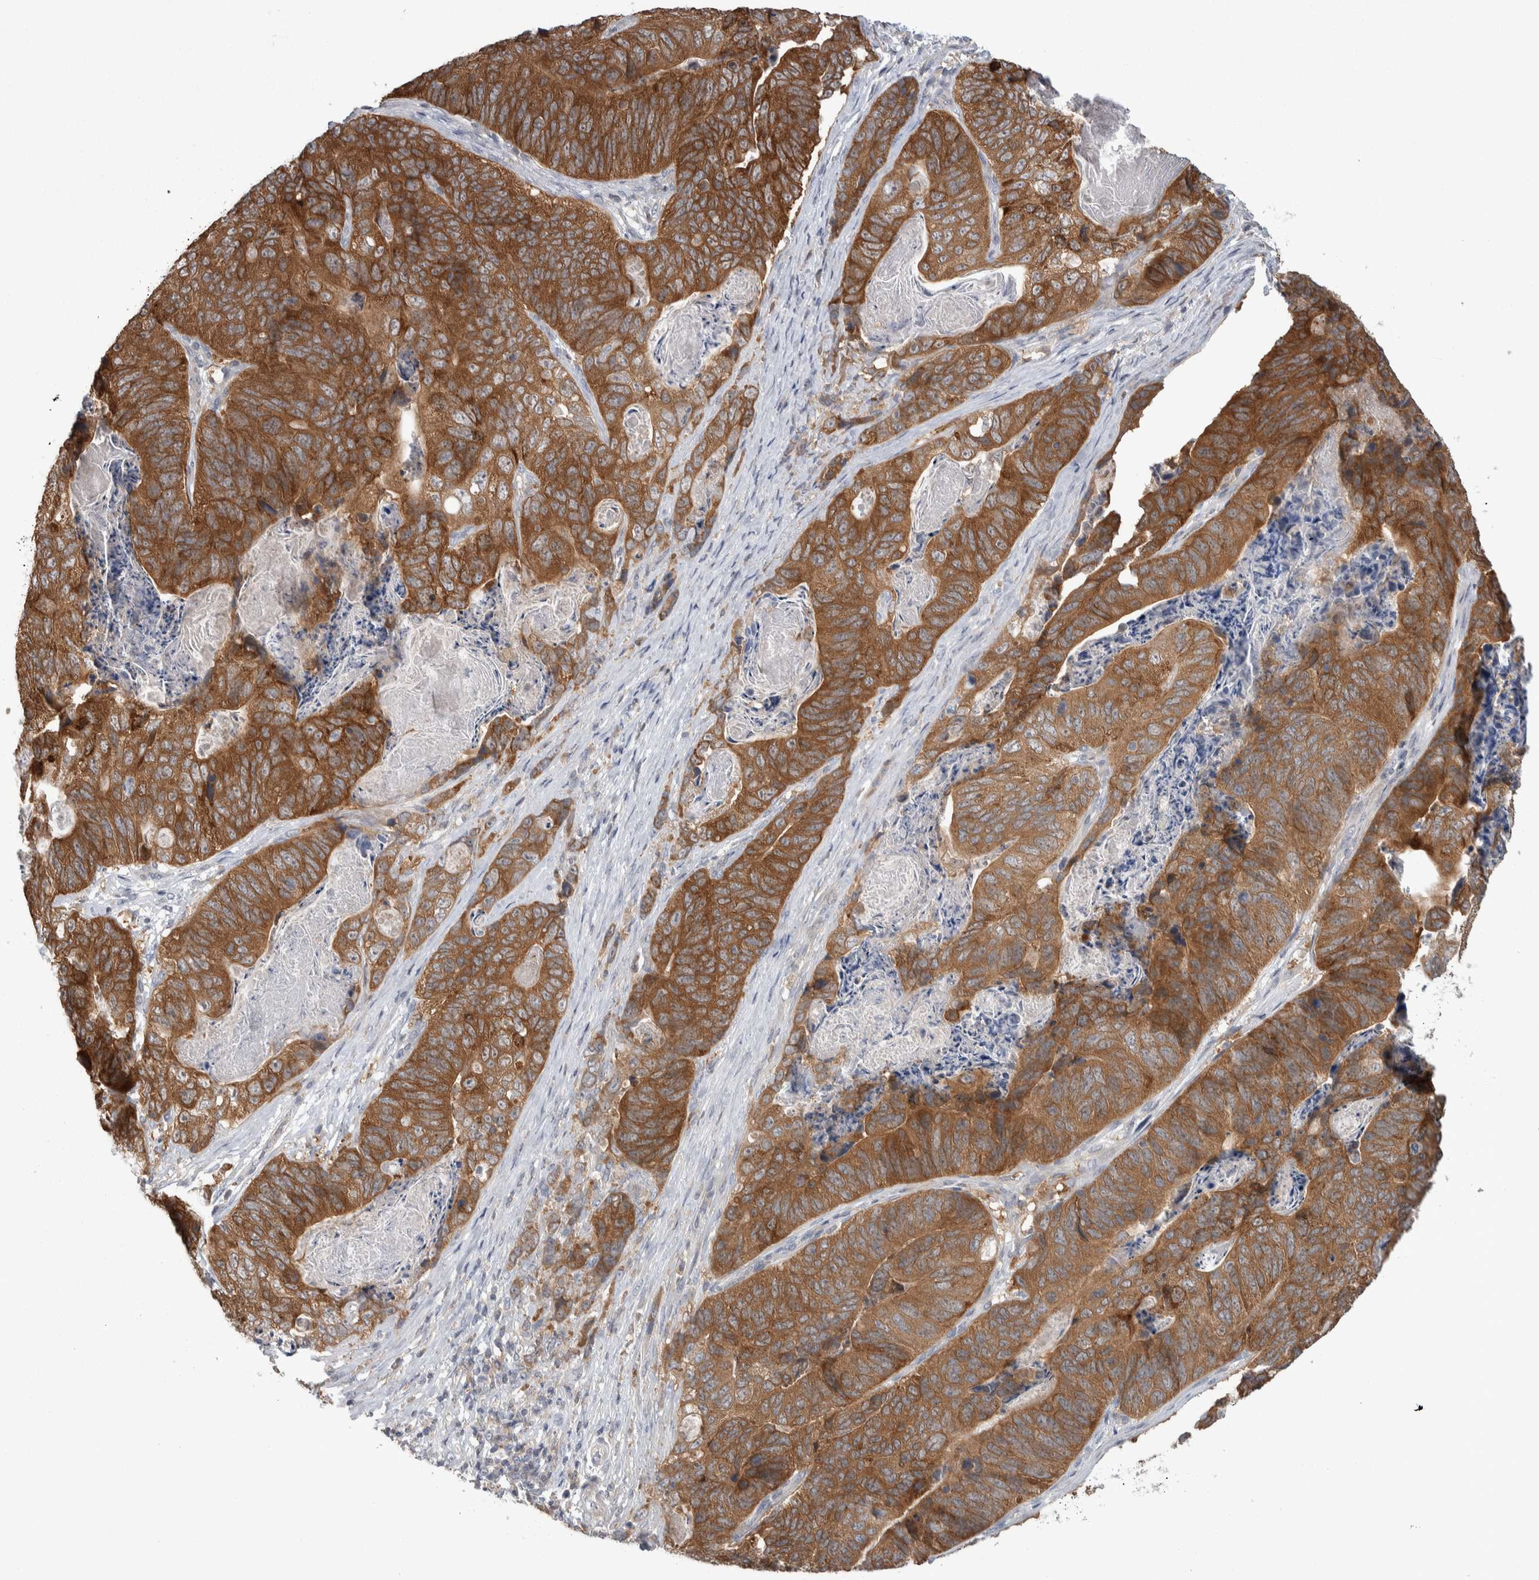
{"staining": {"intensity": "moderate", "quantity": ">75%", "location": "cytoplasmic/membranous"}, "tissue": "stomach cancer", "cell_type": "Tumor cells", "image_type": "cancer", "snomed": [{"axis": "morphology", "description": "Normal tissue, NOS"}, {"axis": "morphology", "description": "Adenocarcinoma, NOS"}, {"axis": "topography", "description": "Stomach"}], "caption": "Immunohistochemical staining of stomach cancer (adenocarcinoma) demonstrates medium levels of moderate cytoplasmic/membranous expression in approximately >75% of tumor cells. The staining was performed using DAB (3,3'-diaminobenzidine) to visualize the protein expression in brown, while the nuclei were stained in blue with hematoxylin (Magnification: 20x).", "gene": "HTATIP2", "patient": {"sex": "female", "age": 89}}